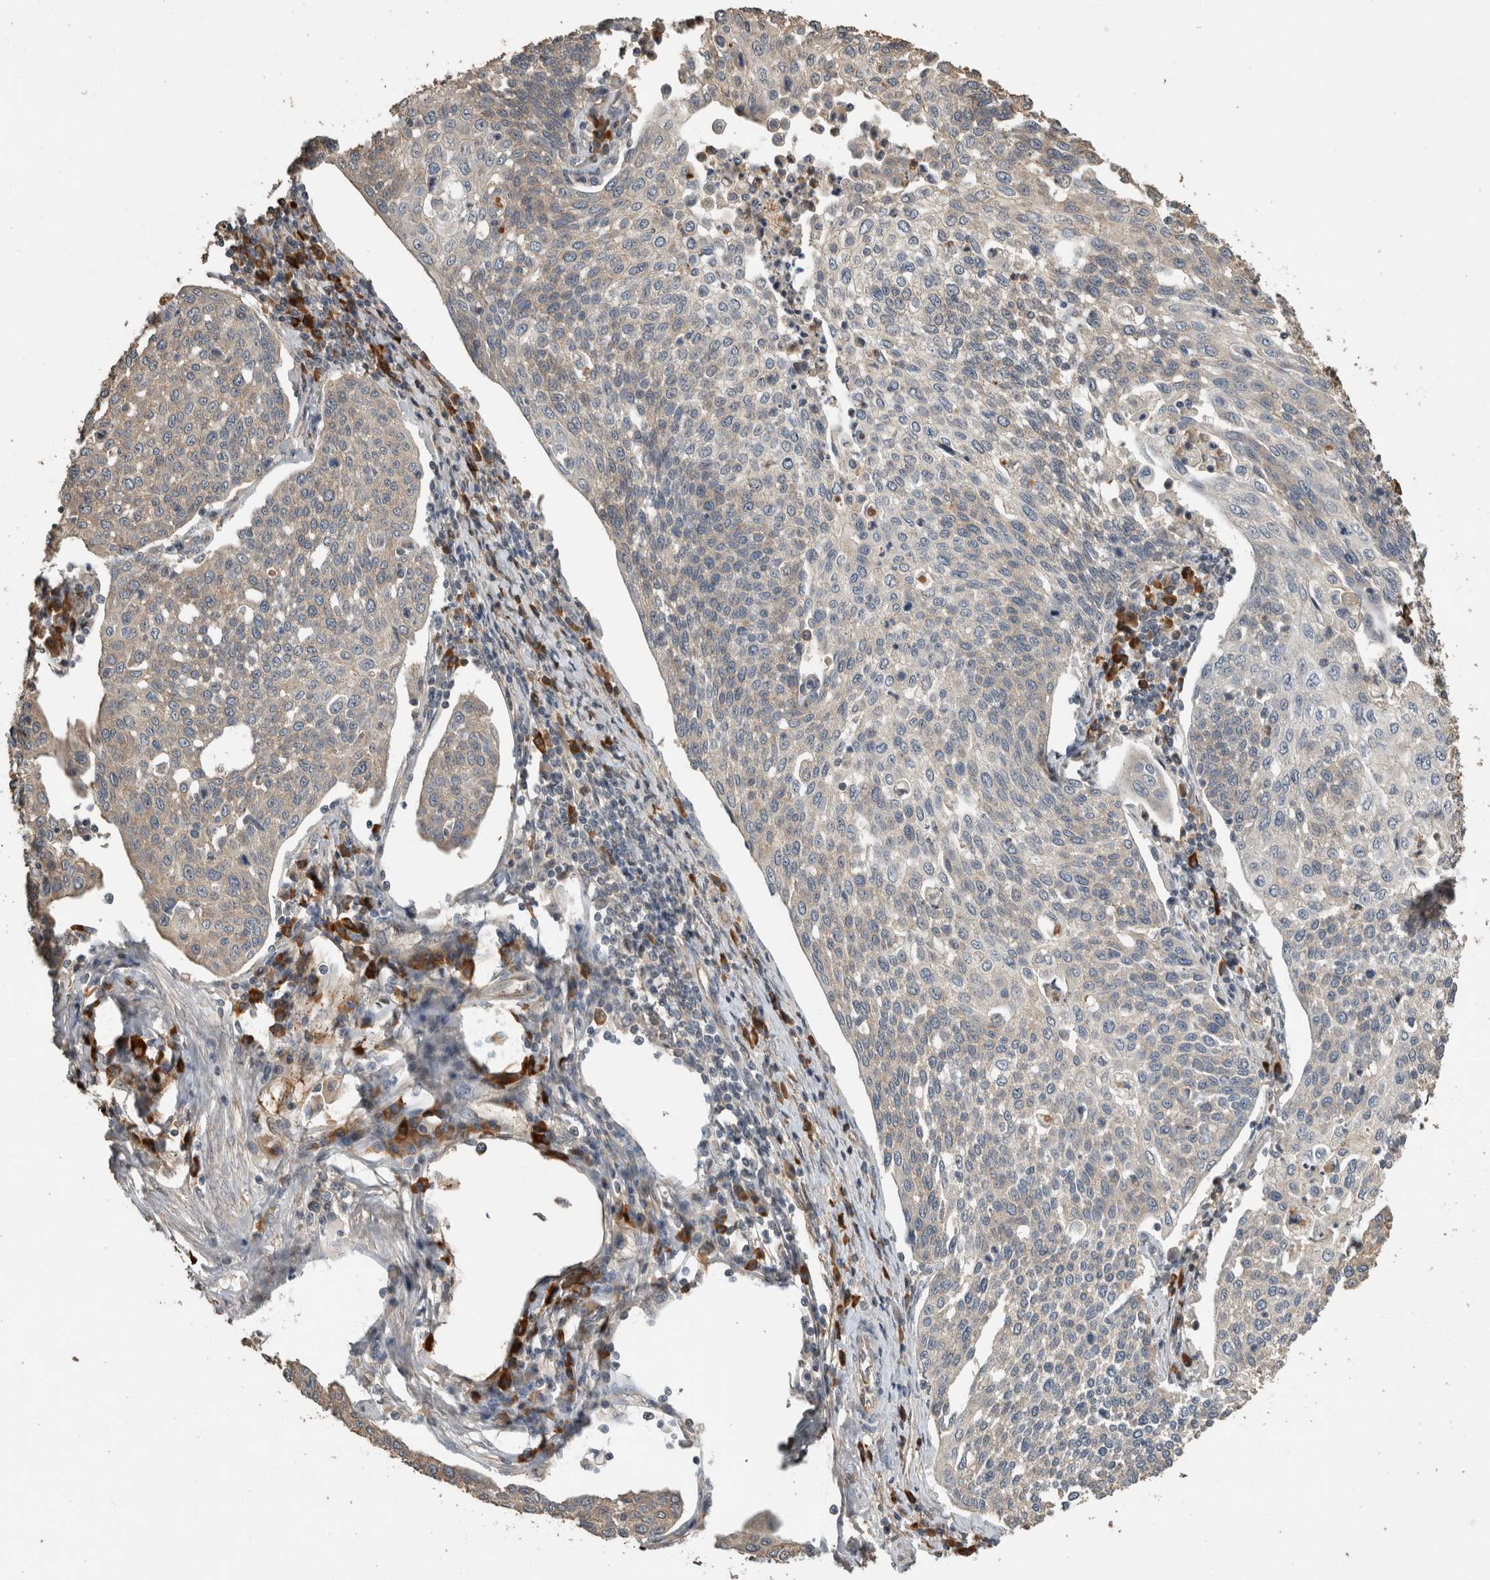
{"staining": {"intensity": "weak", "quantity": ">75%", "location": "cytoplasmic/membranous"}, "tissue": "cervical cancer", "cell_type": "Tumor cells", "image_type": "cancer", "snomed": [{"axis": "morphology", "description": "Squamous cell carcinoma, NOS"}, {"axis": "topography", "description": "Cervix"}], "caption": "Cervical cancer was stained to show a protein in brown. There is low levels of weak cytoplasmic/membranous positivity in about >75% of tumor cells. (DAB (3,3'-diaminobenzidine) = brown stain, brightfield microscopy at high magnification).", "gene": "RHPN1", "patient": {"sex": "female", "age": 34}}